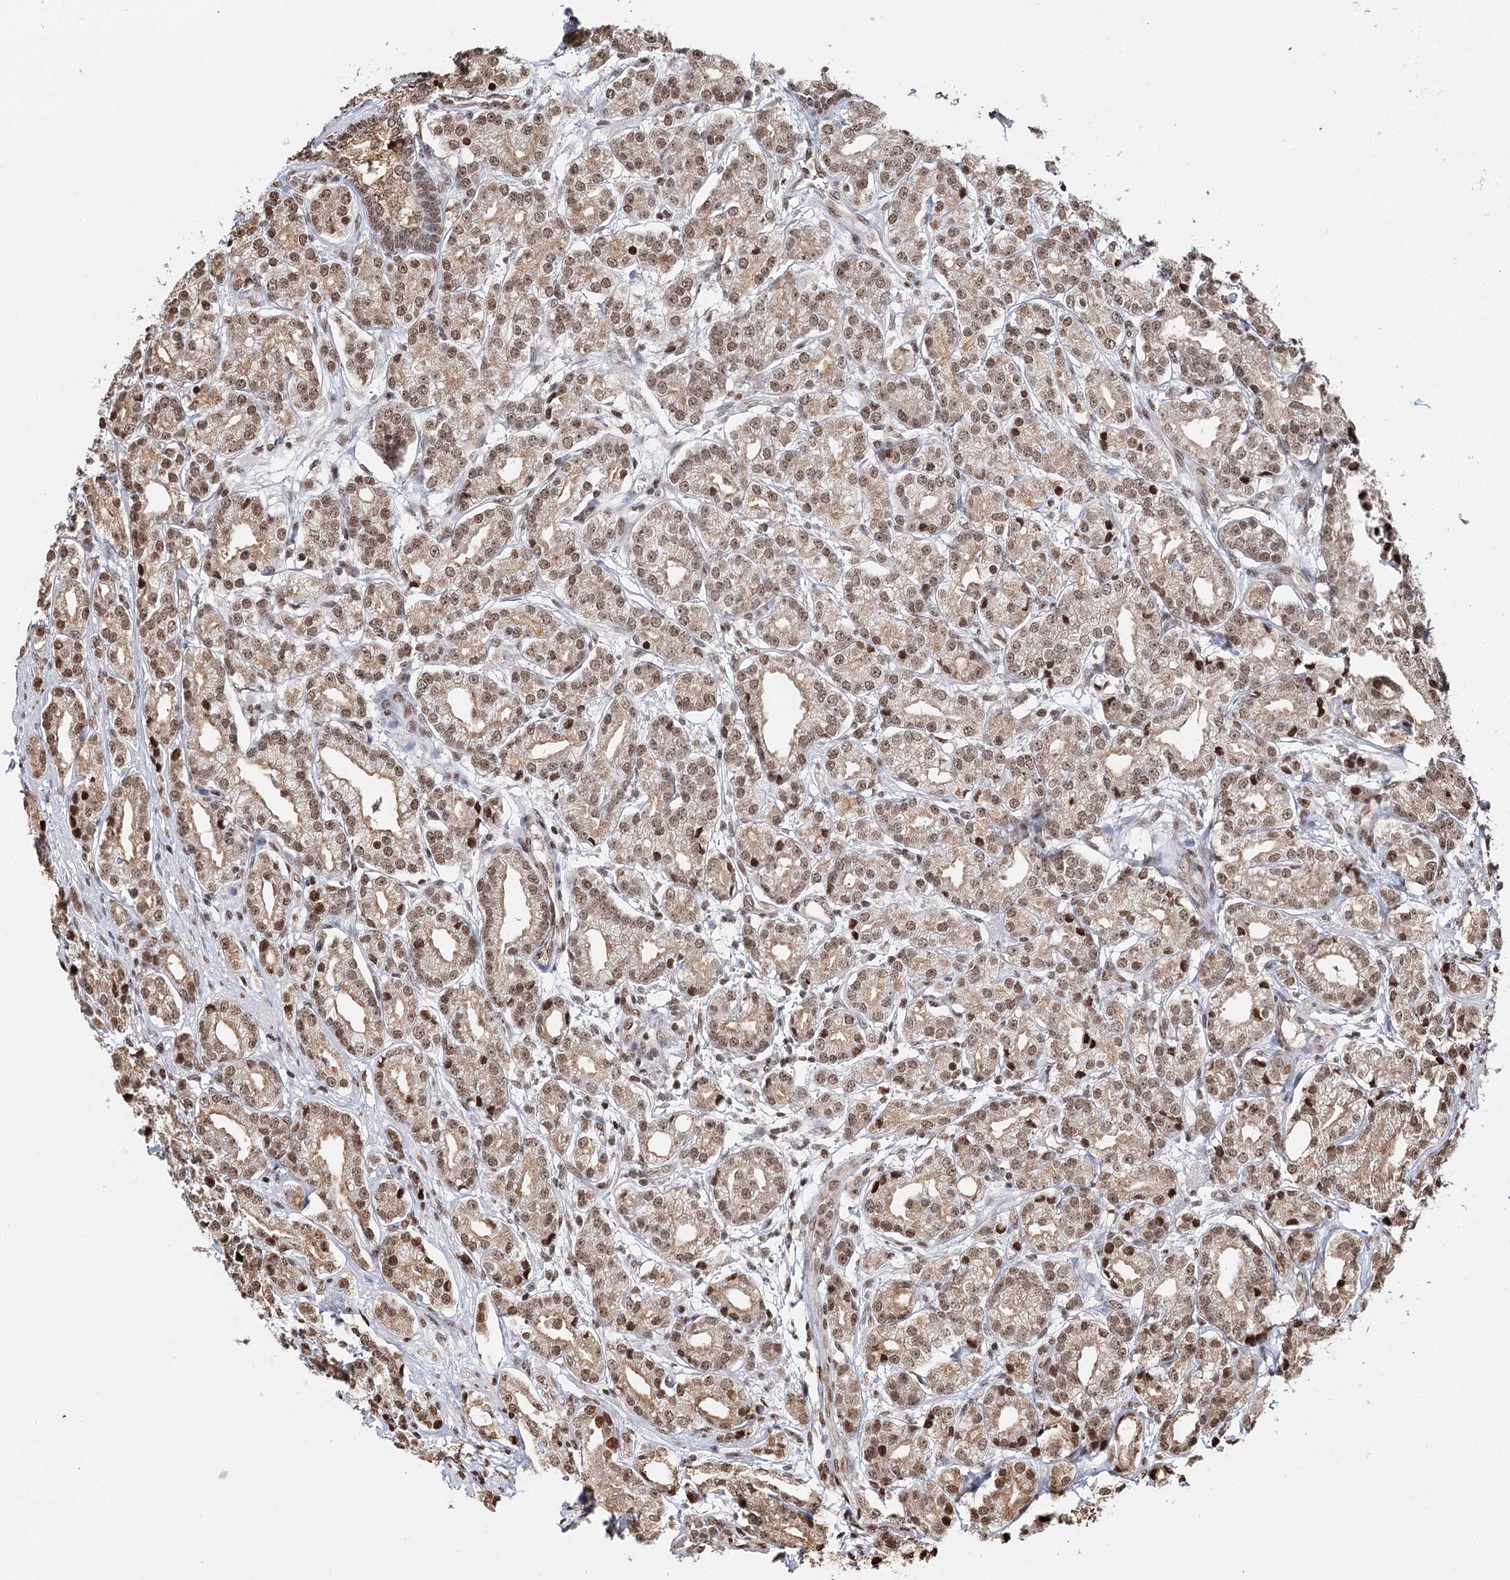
{"staining": {"intensity": "moderate", "quantity": ">75%", "location": "nuclear"}, "tissue": "prostate cancer", "cell_type": "Tumor cells", "image_type": "cancer", "snomed": [{"axis": "morphology", "description": "Adenocarcinoma, High grade"}, {"axis": "topography", "description": "Prostate"}], "caption": "Immunohistochemistry (IHC) photomicrograph of human prostate cancer stained for a protein (brown), which exhibits medium levels of moderate nuclear staining in approximately >75% of tumor cells.", "gene": "RPS27A", "patient": {"sex": "male", "age": 69}}